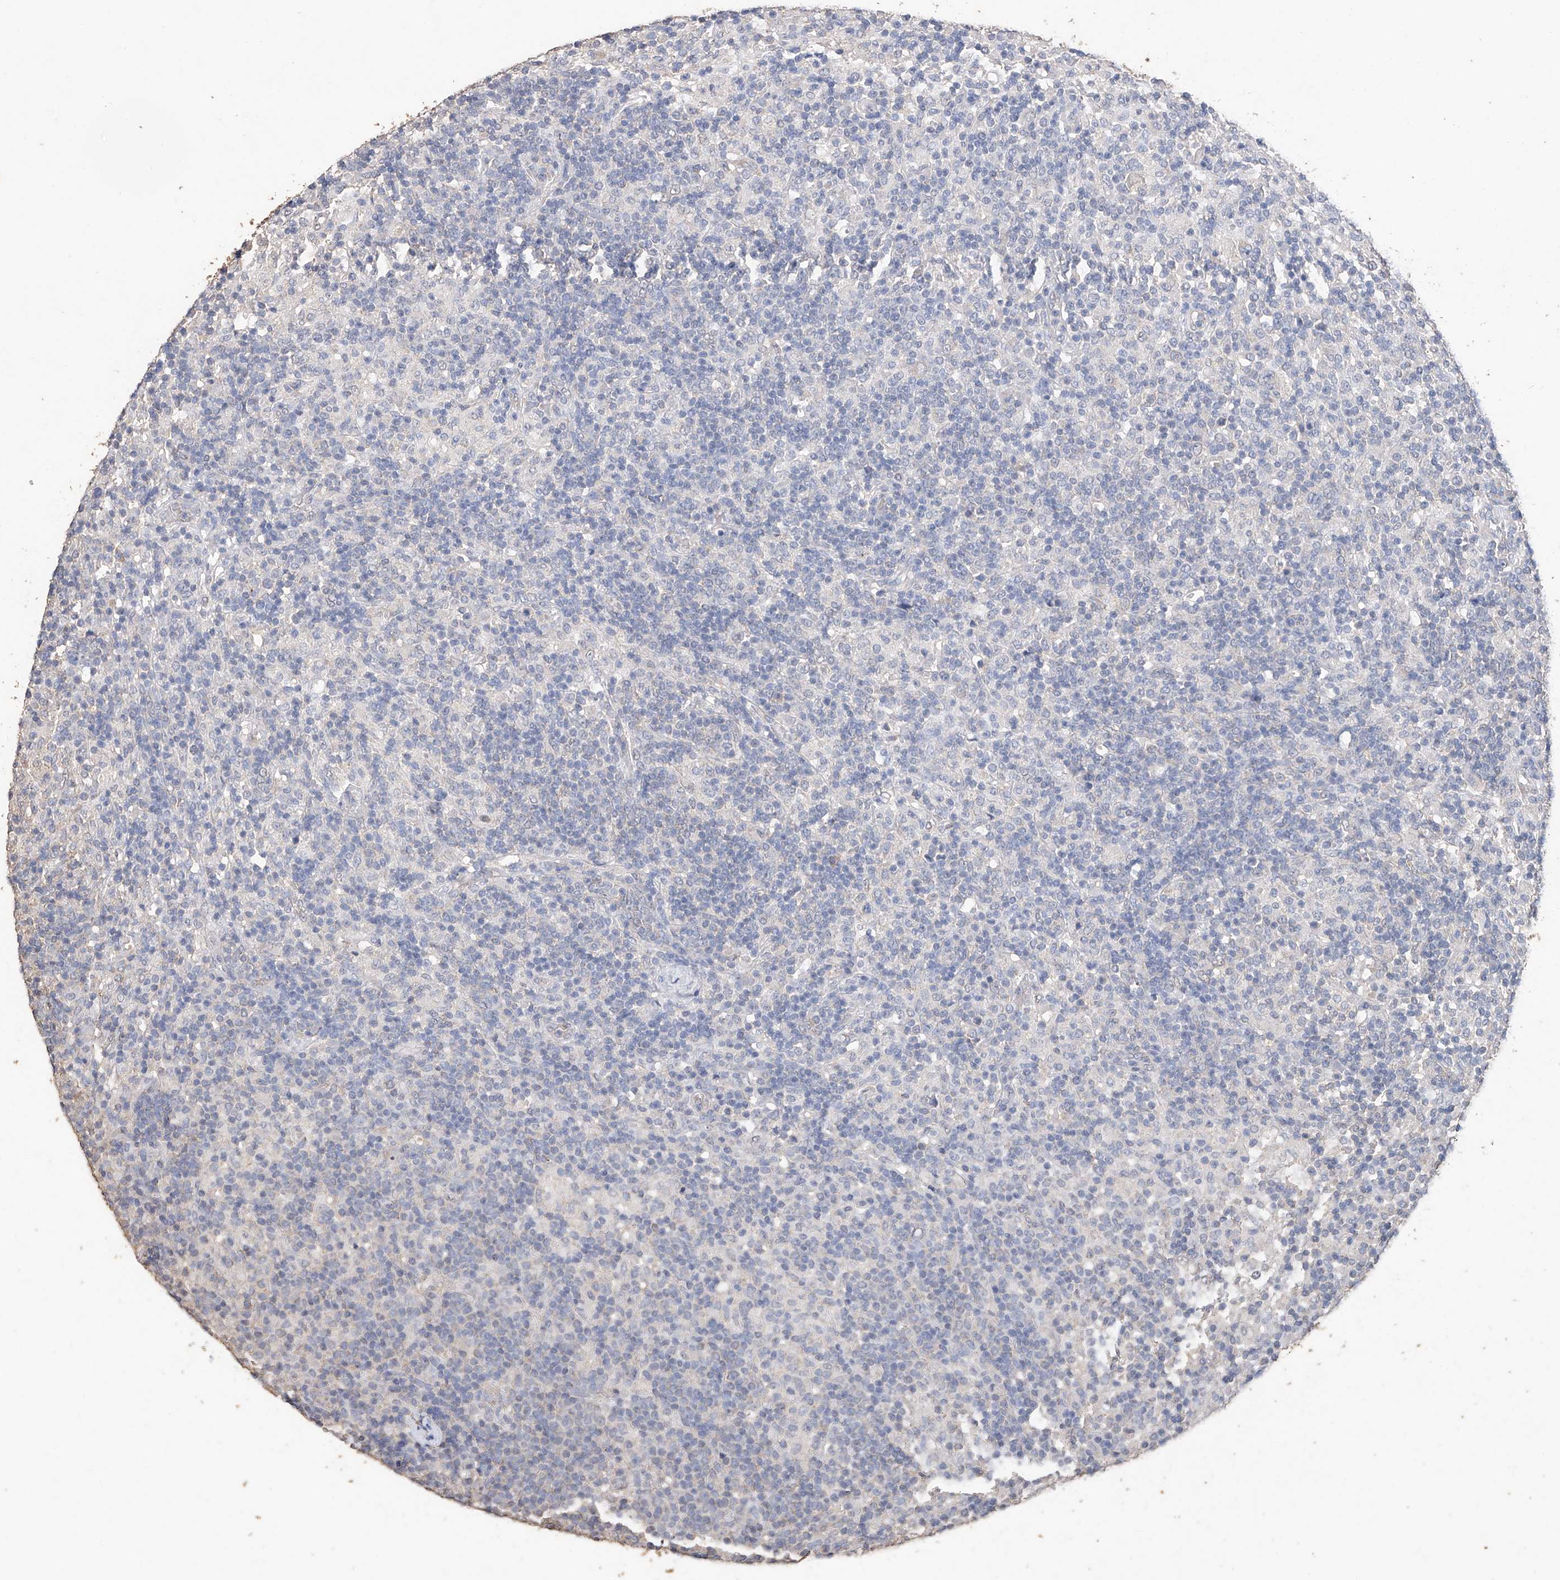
{"staining": {"intensity": "negative", "quantity": "none", "location": "none"}, "tissue": "lymphoma", "cell_type": "Tumor cells", "image_type": "cancer", "snomed": [{"axis": "morphology", "description": "Hodgkin's disease, NOS"}, {"axis": "topography", "description": "Lymph node"}], "caption": "The histopathology image exhibits no significant positivity in tumor cells of Hodgkin's disease.", "gene": "CERS4", "patient": {"sex": "male", "age": 70}}